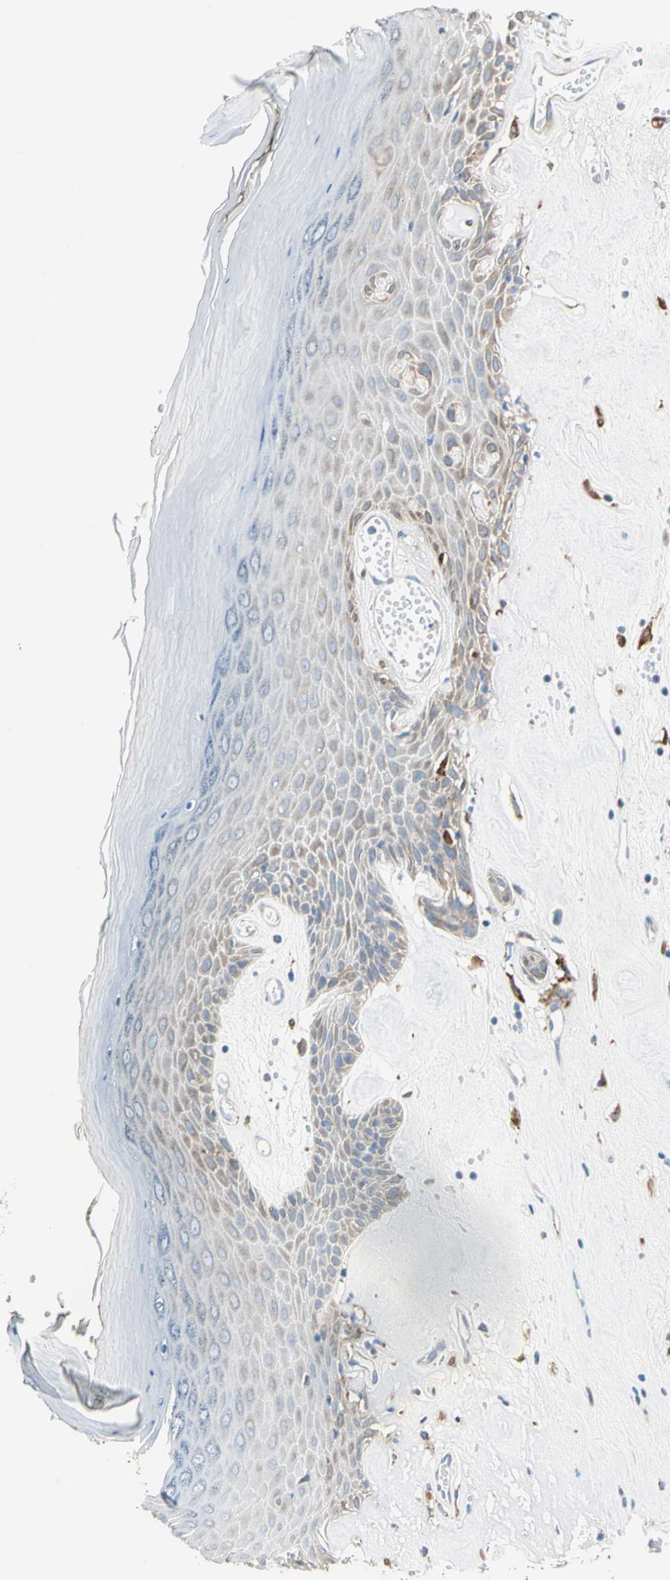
{"staining": {"intensity": "weak", "quantity": "25%-75%", "location": "cytoplasmic/membranous"}, "tissue": "skin", "cell_type": "Epidermal cells", "image_type": "normal", "snomed": [{"axis": "morphology", "description": "Normal tissue, NOS"}, {"axis": "morphology", "description": "Inflammation, NOS"}, {"axis": "topography", "description": "Vulva"}], "caption": "An image showing weak cytoplasmic/membranous staining in approximately 25%-75% of epidermal cells in benign skin, as visualized by brown immunohistochemical staining.", "gene": "LRPAP1", "patient": {"sex": "female", "age": 84}}